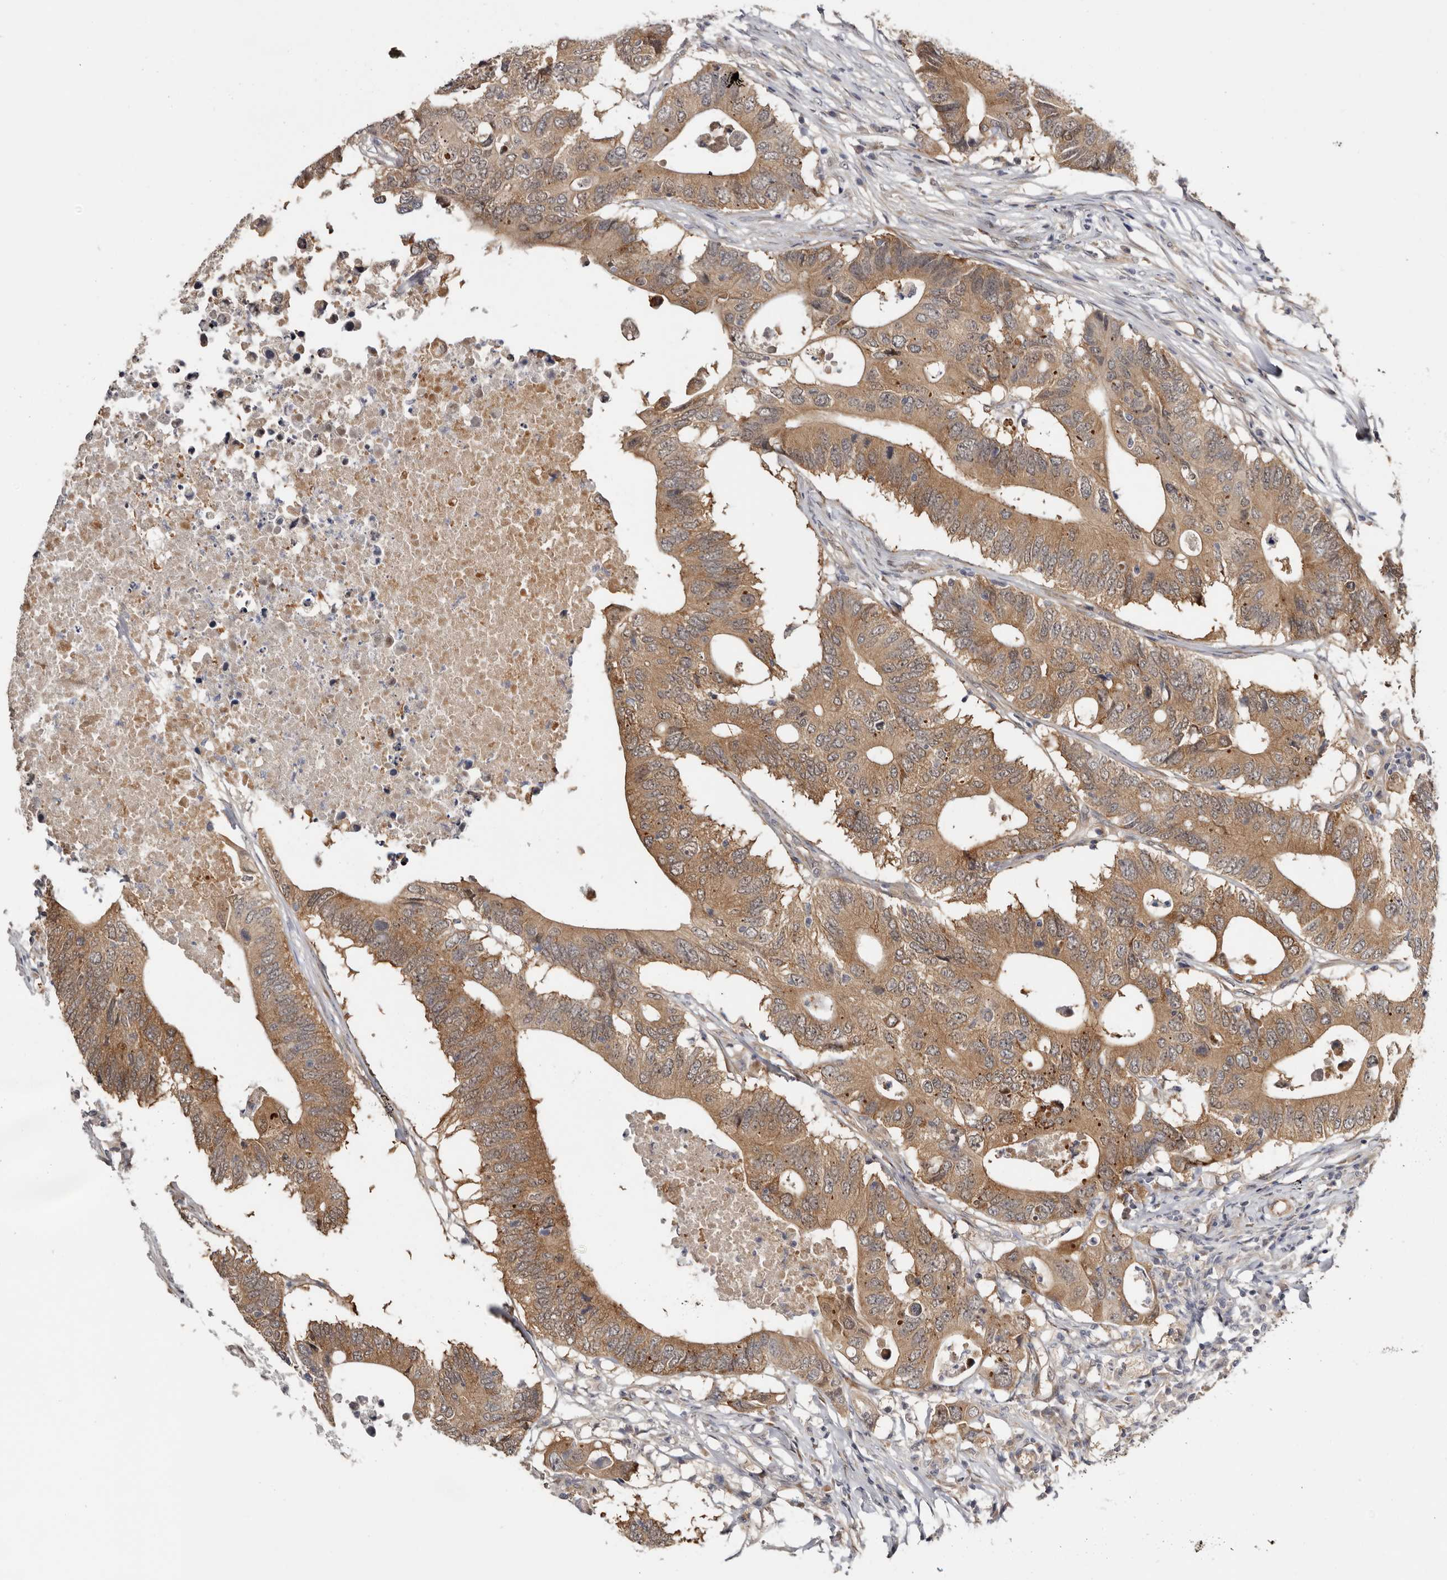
{"staining": {"intensity": "moderate", "quantity": ">75%", "location": "cytoplasmic/membranous"}, "tissue": "colorectal cancer", "cell_type": "Tumor cells", "image_type": "cancer", "snomed": [{"axis": "morphology", "description": "Adenocarcinoma, NOS"}, {"axis": "topography", "description": "Colon"}], "caption": "Colorectal adenocarcinoma stained with IHC reveals moderate cytoplasmic/membranous positivity in about >75% of tumor cells.", "gene": "SBDS", "patient": {"sex": "male", "age": 71}}